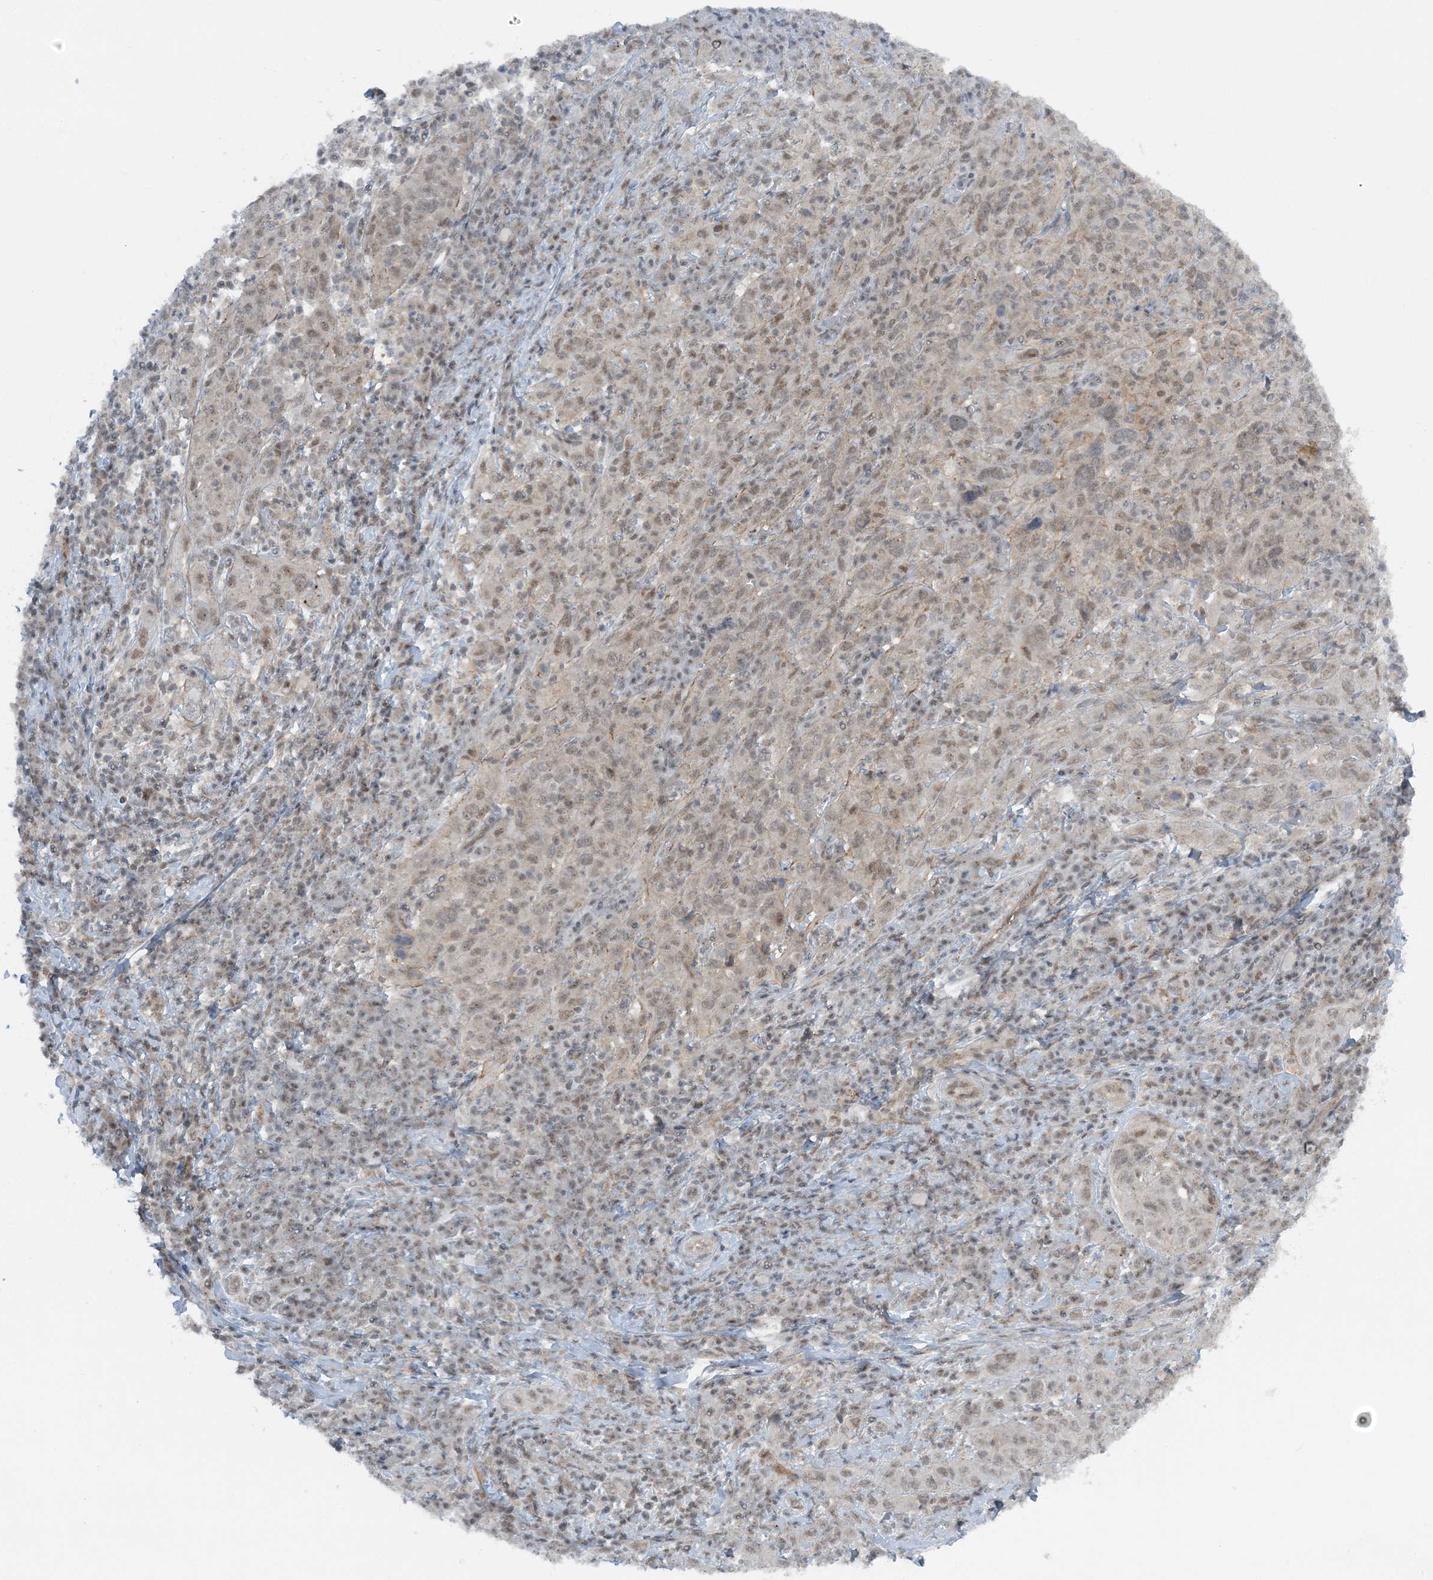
{"staining": {"intensity": "weak", "quantity": "25%-75%", "location": "nuclear"}, "tissue": "cervical cancer", "cell_type": "Tumor cells", "image_type": "cancer", "snomed": [{"axis": "morphology", "description": "Squamous cell carcinoma, NOS"}, {"axis": "topography", "description": "Cervix"}], "caption": "Immunohistochemical staining of cervical cancer shows low levels of weak nuclear protein staining in about 25%-75% of tumor cells.", "gene": "ATP11A", "patient": {"sex": "female", "age": 46}}